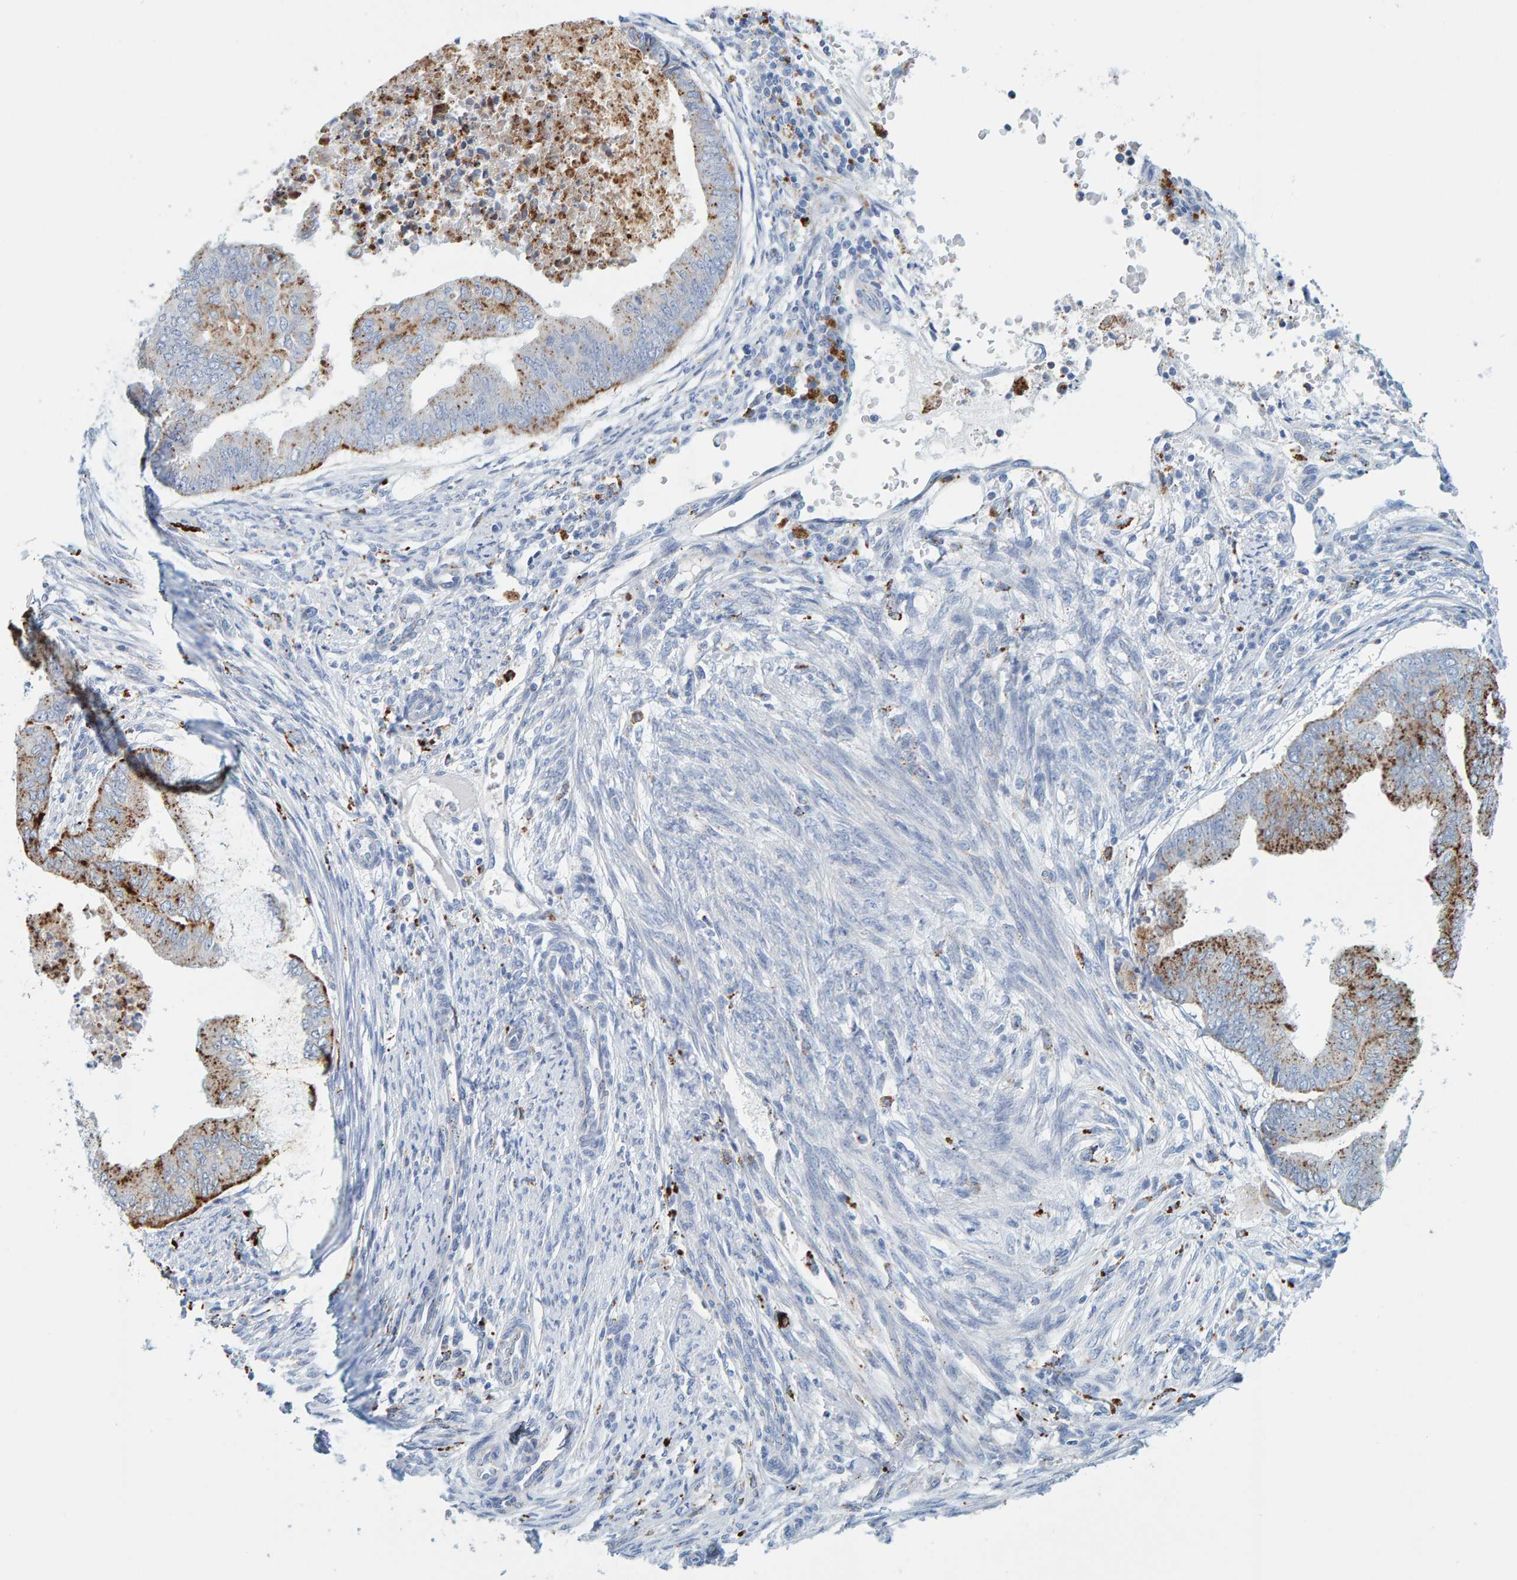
{"staining": {"intensity": "moderate", "quantity": "<25%", "location": "cytoplasmic/membranous"}, "tissue": "endometrial cancer", "cell_type": "Tumor cells", "image_type": "cancer", "snomed": [{"axis": "morphology", "description": "Polyp, NOS"}, {"axis": "morphology", "description": "Adenocarcinoma, NOS"}, {"axis": "morphology", "description": "Adenoma, NOS"}, {"axis": "topography", "description": "Endometrium"}], "caption": "The histopathology image displays staining of endometrial polyp, revealing moderate cytoplasmic/membranous protein staining (brown color) within tumor cells.", "gene": "BIN3", "patient": {"sex": "female", "age": 79}}